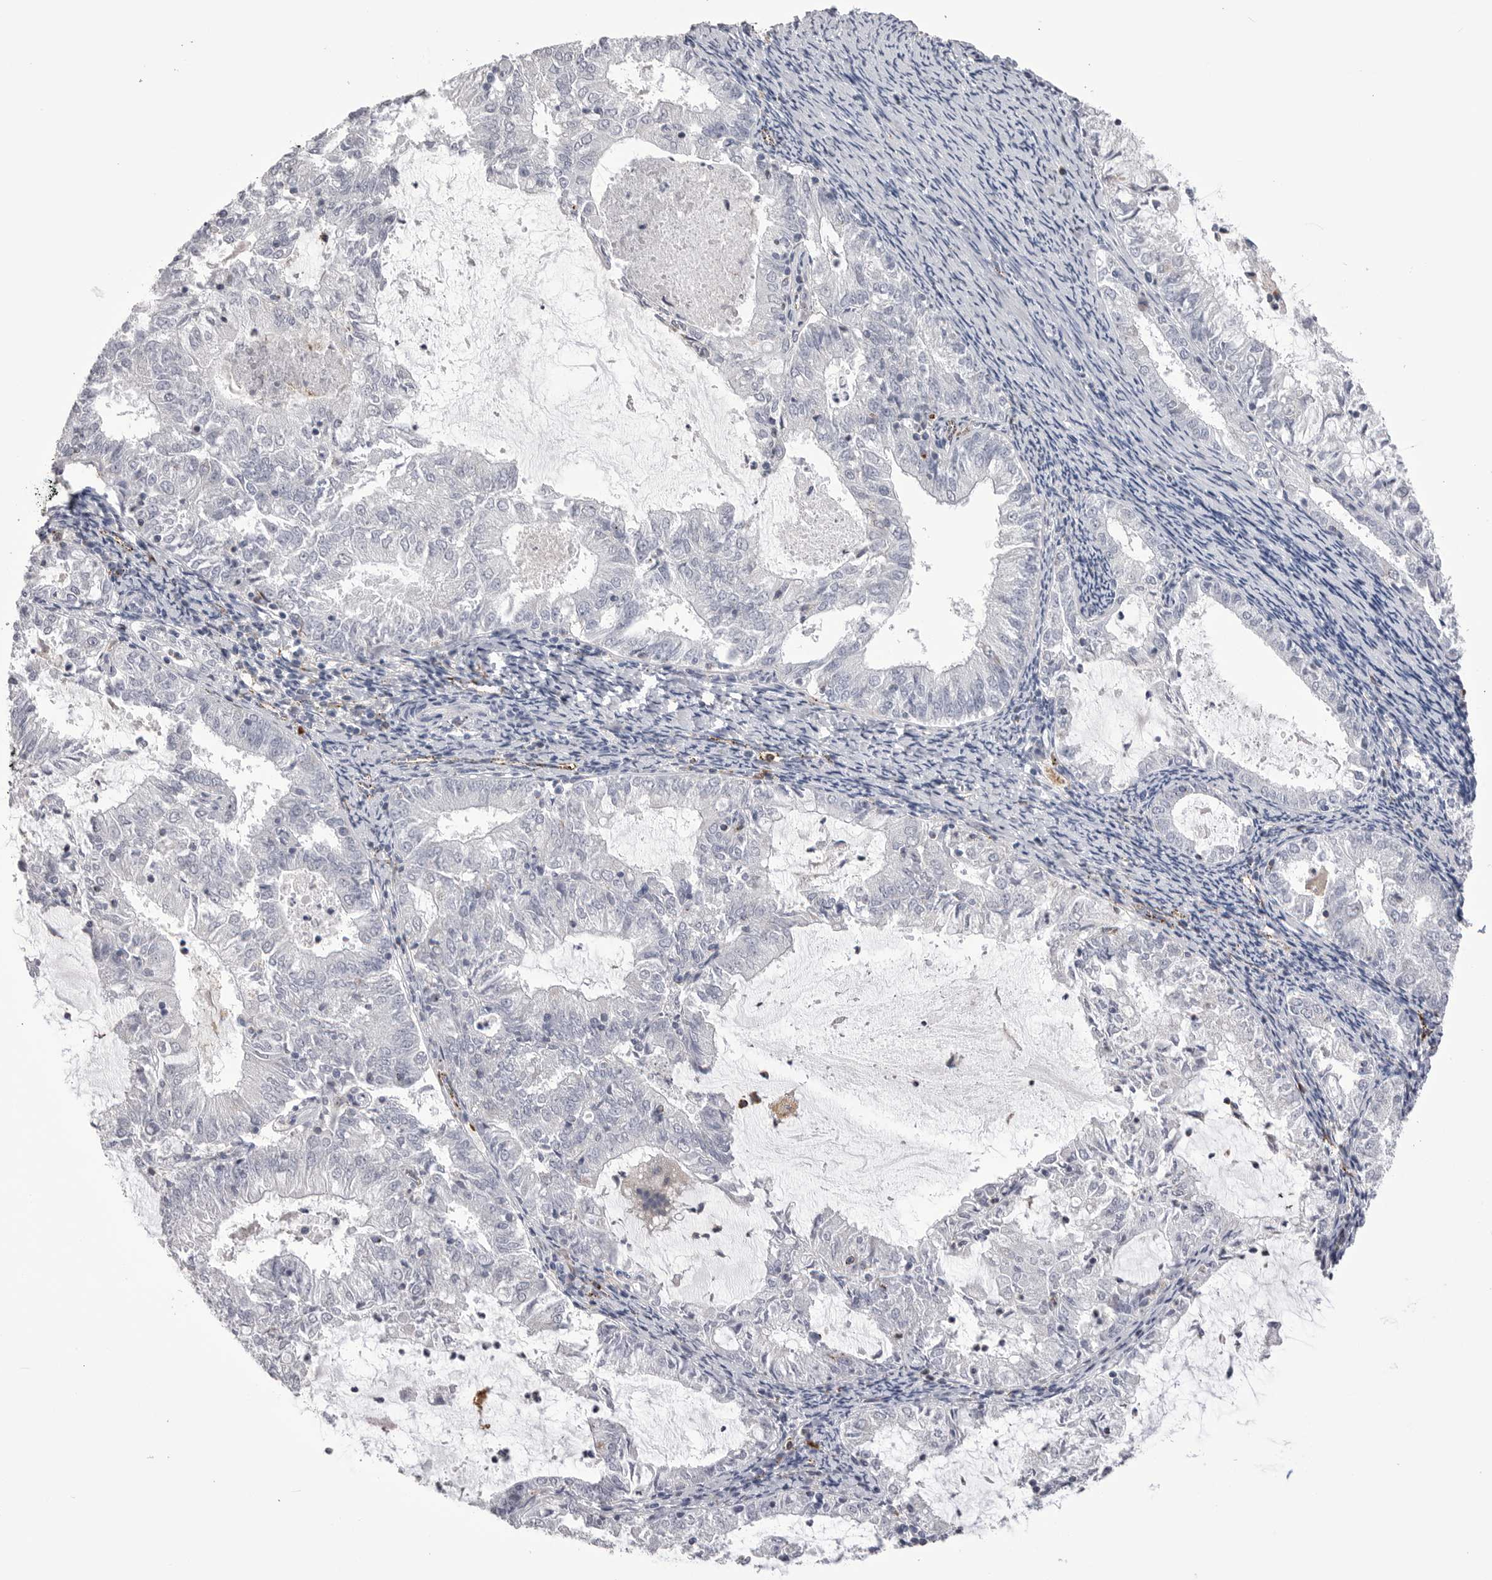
{"staining": {"intensity": "negative", "quantity": "none", "location": "none"}, "tissue": "endometrial cancer", "cell_type": "Tumor cells", "image_type": "cancer", "snomed": [{"axis": "morphology", "description": "Adenocarcinoma, NOS"}, {"axis": "topography", "description": "Endometrium"}], "caption": "Tumor cells show no significant expression in adenocarcinoma (endometrial).", "gene": "PSPN", "patient": {"sex": "female", "age": 57}}